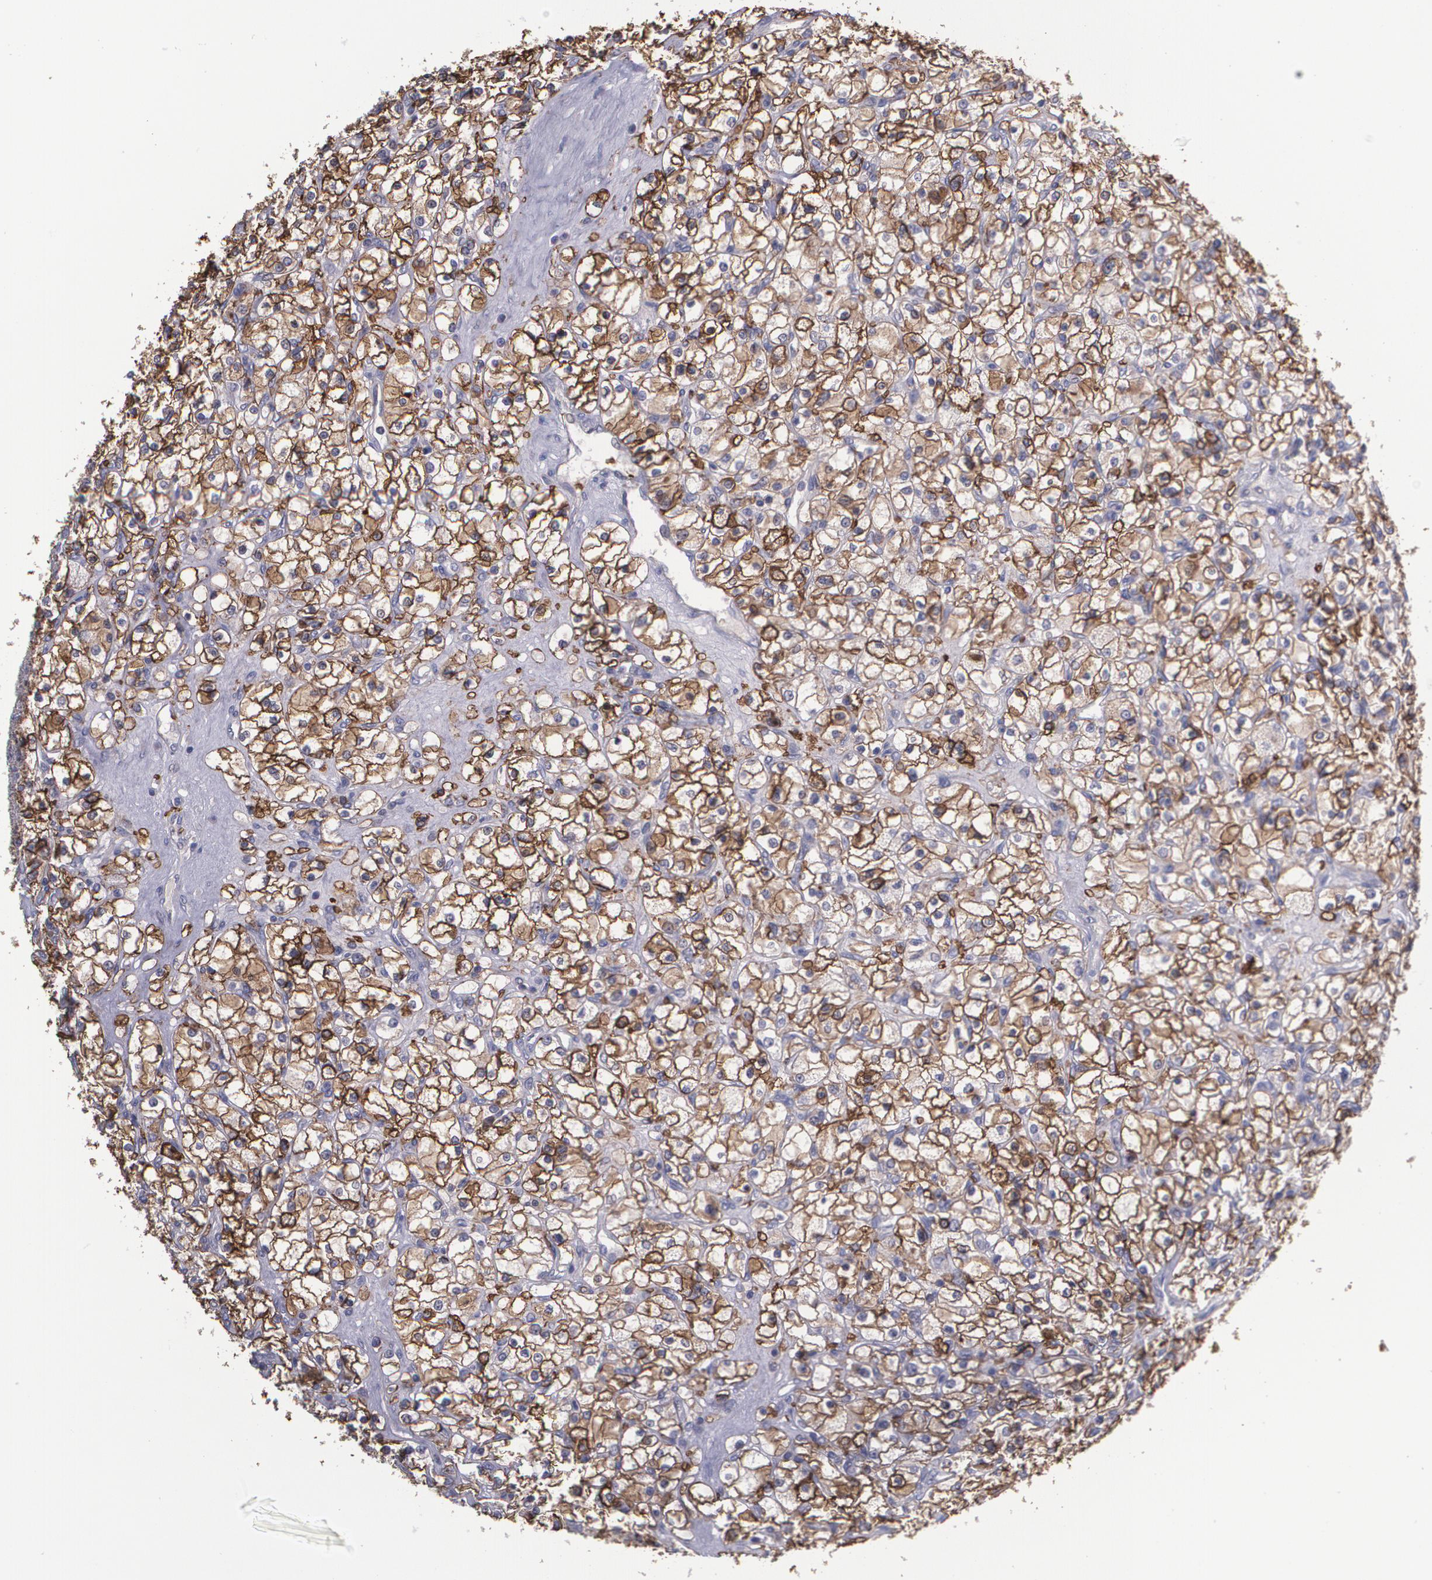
{"staining": {"intensity": "strong", "quantity": ">75%", "location": "cytoplasmic/membranous"}, "tissue": "renal cancer", "cell_type": "Tumor cells", "image_type": "cancer", "snomed": [{"axis": "morphology", "description": "Adenocarcinoma, NOS"}, {"axis": "topography", "description": "Kidney"}], "caption": "Immunohistochemical staining of human renal adenocarcinoma shows high levels of strong cytoplasmic/membranous staining in approximately >75% of tumor cells.", "gene": "SLC2A1", "patient": {"sex": "female", "age": 83}}